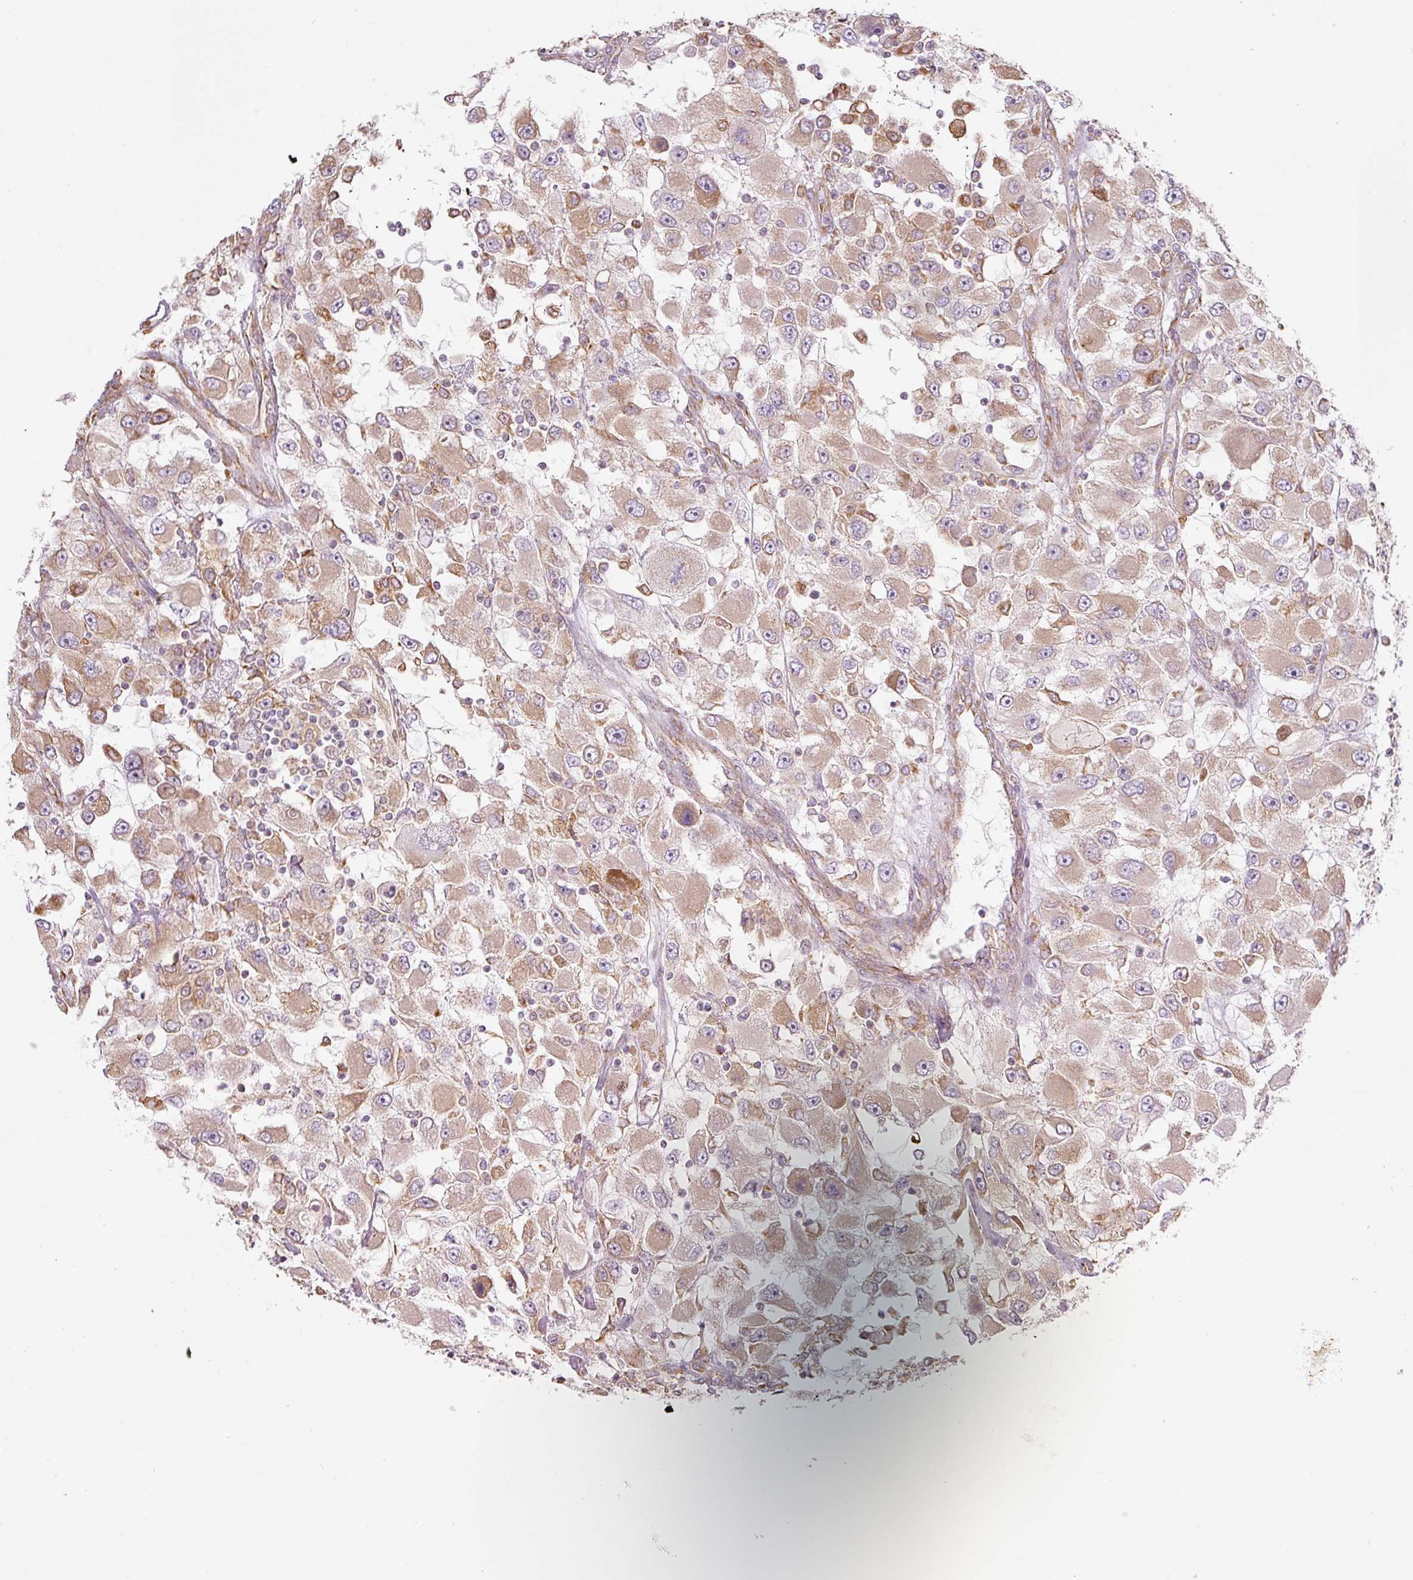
{"staining": {"intensity": "moderate", "quantity": ">75%", "location": "cytoplasmic/membranous"}, "tissue": "renal cancer", "cell_type": "Tumor cells", "image_type": "cancer", "snomed": [{"axis": "morphology", "description": "Adenocarcinoma, NOS"}, {"axis": "topography", "description": "Kidney"}], "caption": "High-power microscopy captured an immunohistochemistry histopathology image of renal adenocarcinoma, revealing moderate cytoplasmic/membranous staining in approximately >75% of tumor cells. Using DAB (3,3'-diaminobenzidine) (brown) and hematoxylin (blue) stains, captured at high magnification using brightfield microscopy.", "gene": "MORN4", "patient": {"sex": "female", "age": 52}}